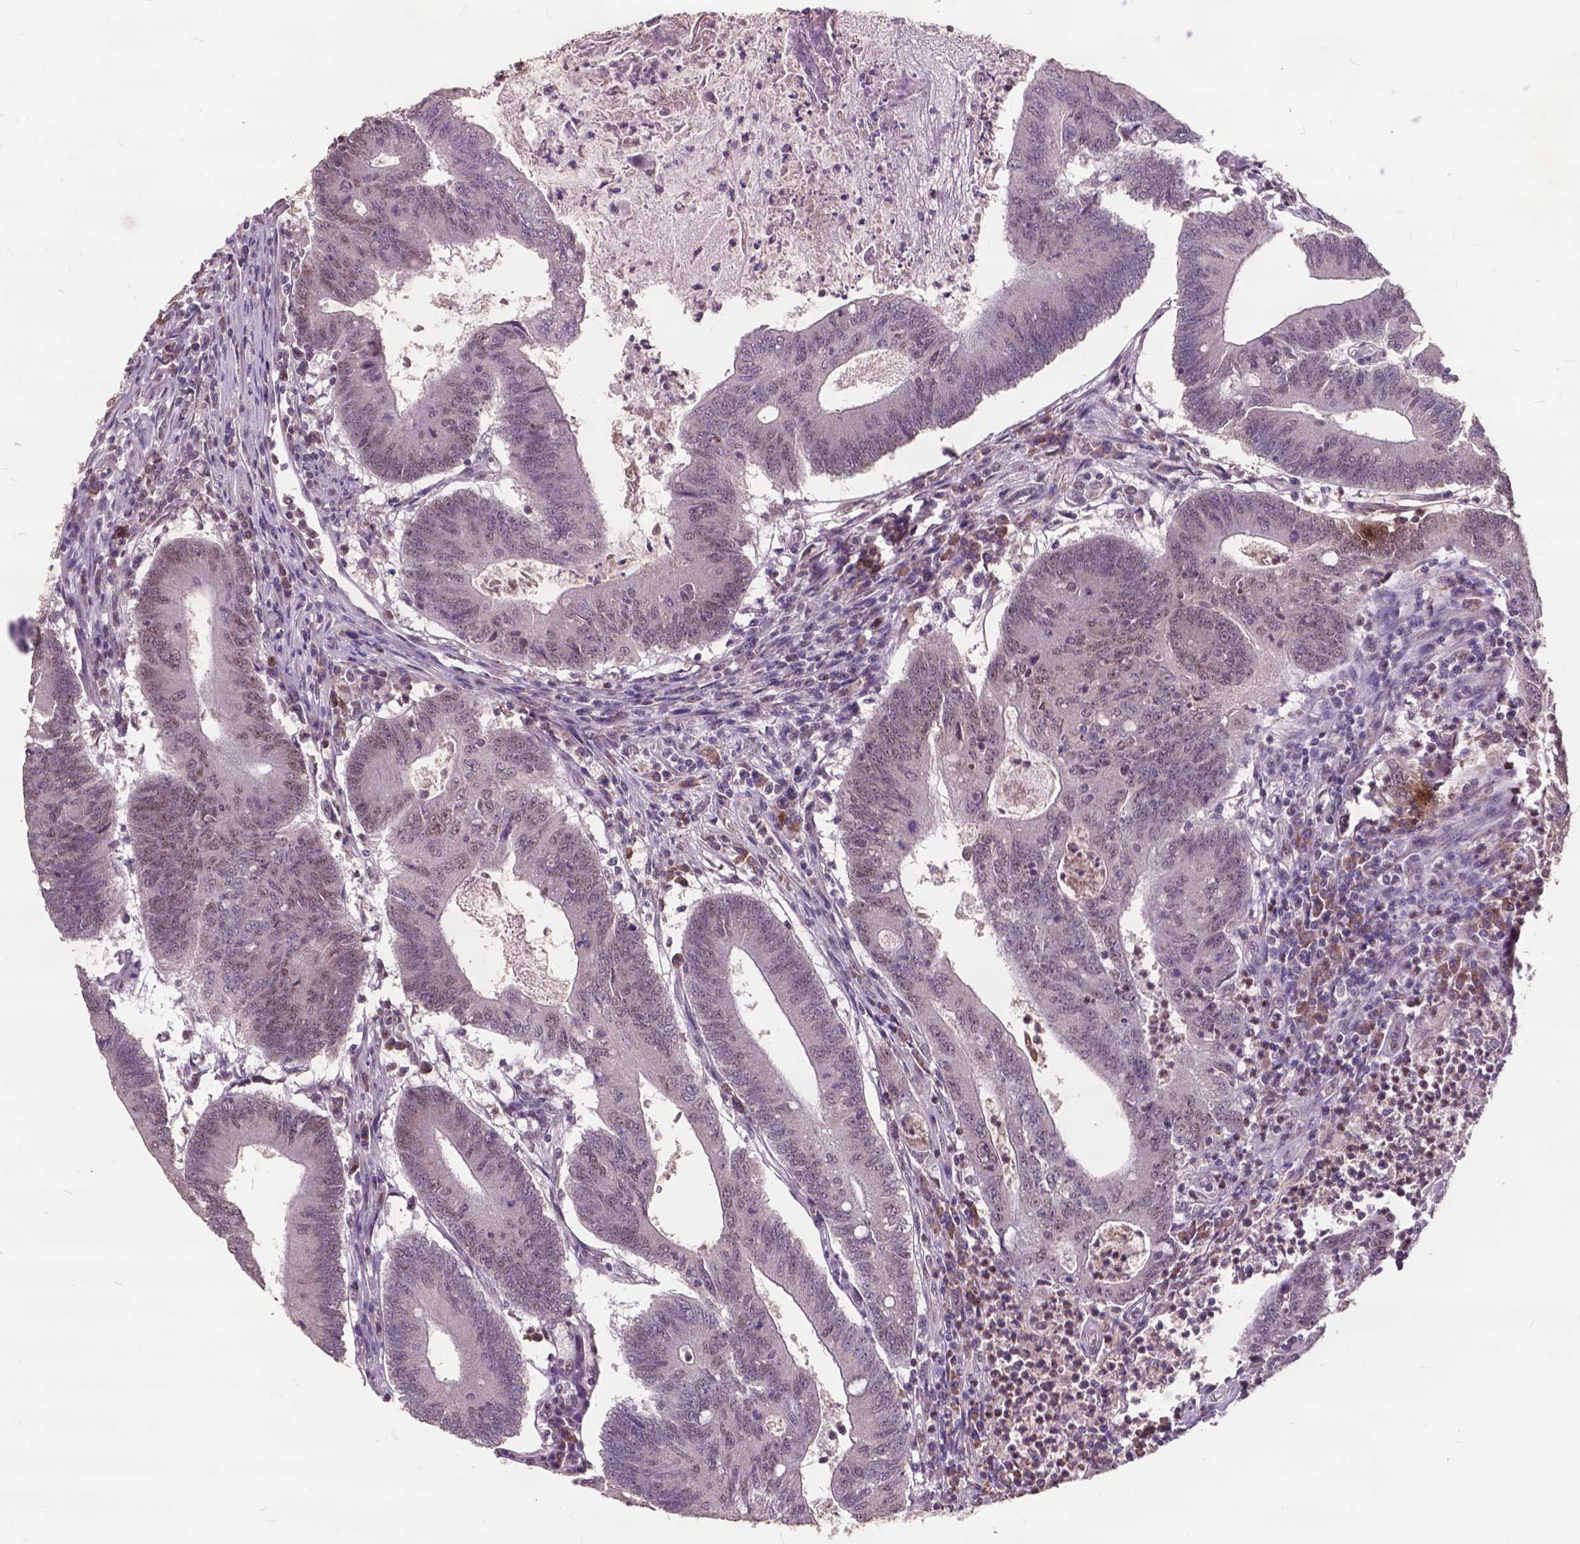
{"staining": {"intensity": "moderate", "quantity": "25%-75%", "location": "nuclear"}, "tissue": "colorectal cancer", "cell_type": "Tumor cells", "image_type": "cancer", "snomed": [{"axis": "morphology", "description": "Adenocarcinoma, NOS"}, {"axis": "topography", "description": "Colon"}], "caption": "This is a histology image of immunohistochemistry (IHC) staining of colorectal cancer, which shows moderate staining in the nuclear of tumor cells.", "gene": "MSH2", "patient": {"sex": "female", "age": 70}}